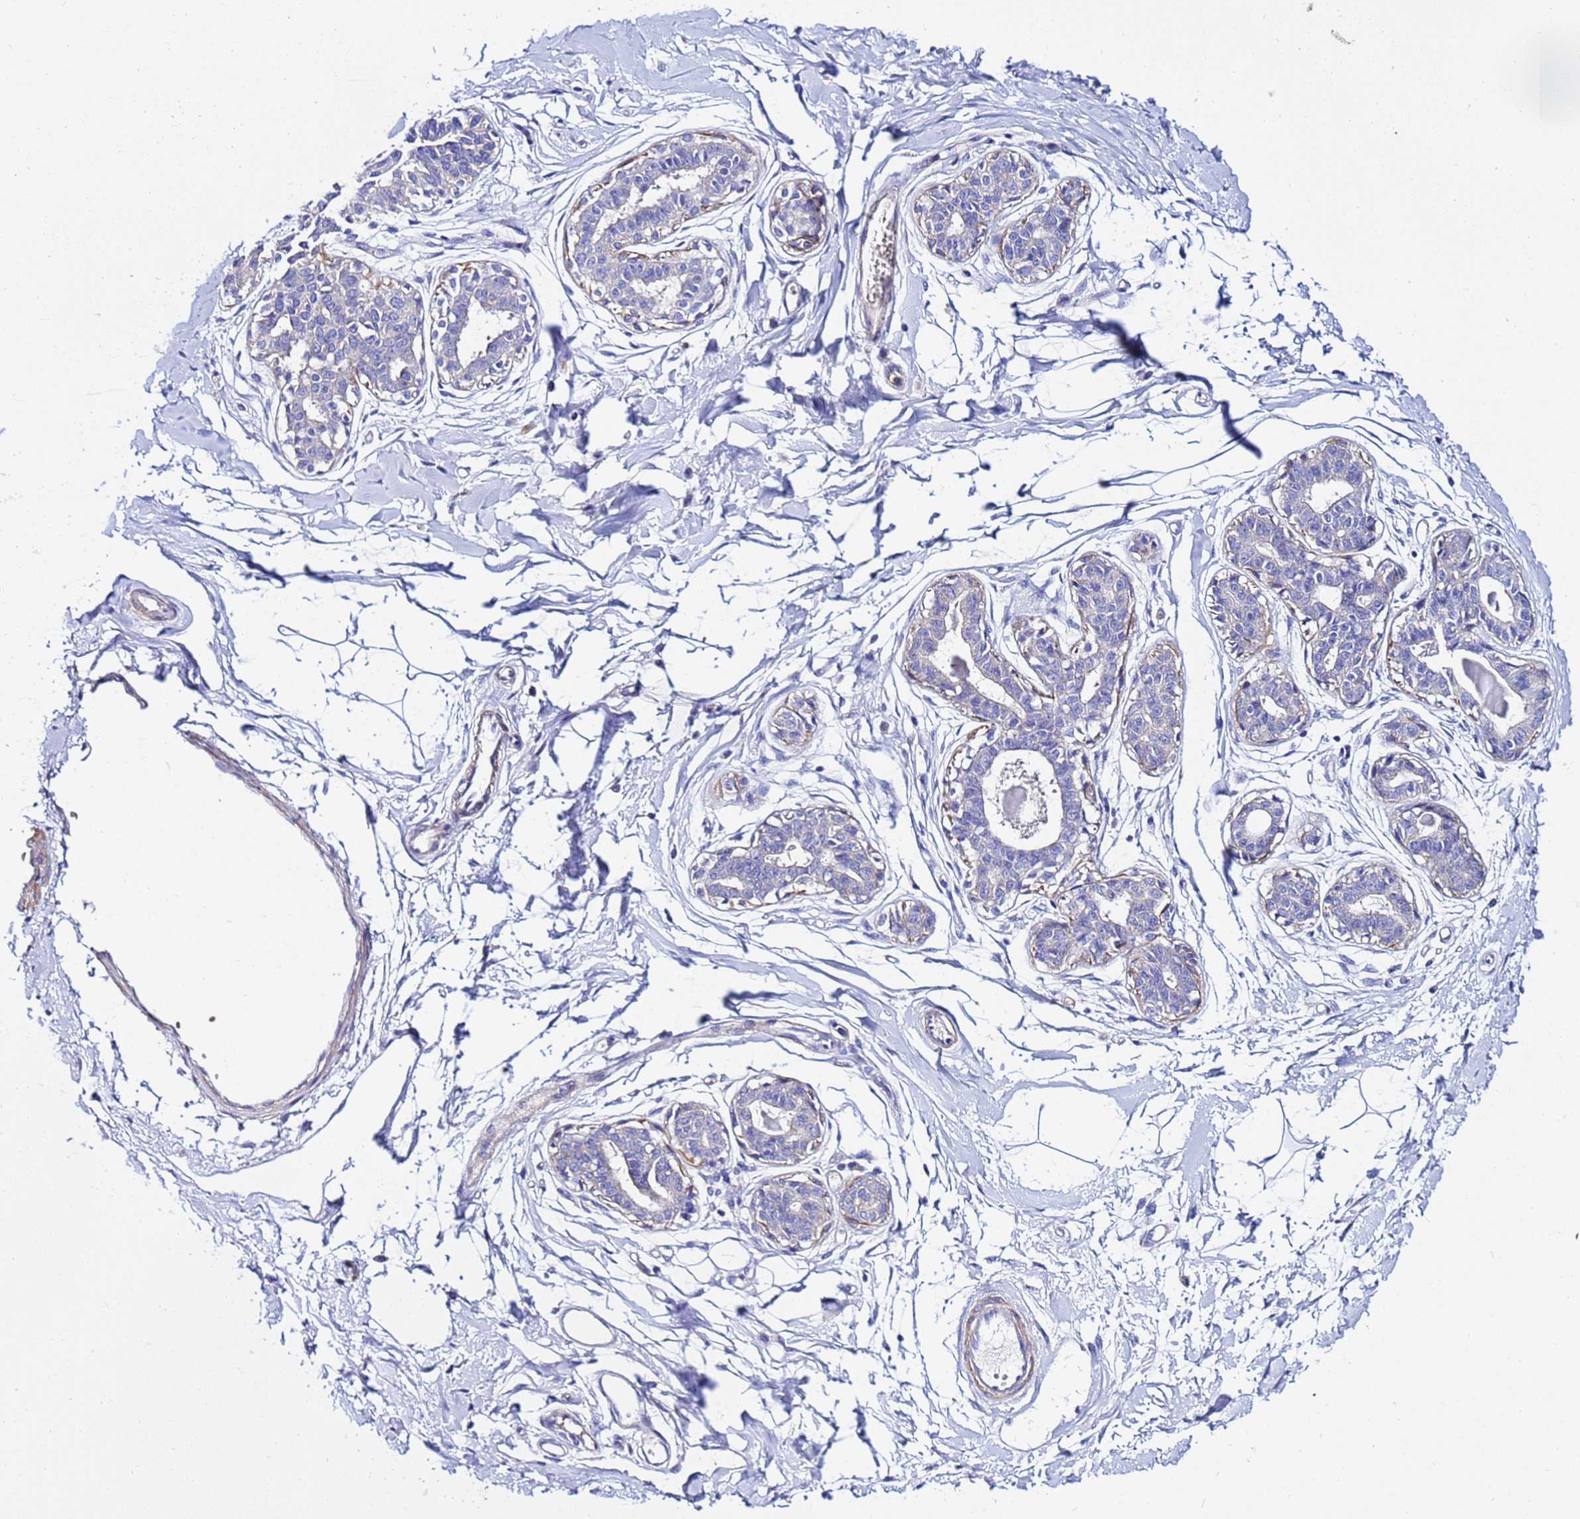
{"staining": {"intensity": "negative", "quantity": "none", "location": "none"}, "tissue": "breast", "cell_type": "Adipocytes", "image_type": "normal", "snomed": [{"axis": "morphology", "description": "Normal tissue, NOS"}, {"axis": "topography", "description": "Breast"}], "caption": "Immunohistochemistry (IHC) of normal breast displays no expression in adipocytes.", "gene": "USP18", "patient": {"sex": "female", "age": 45}}